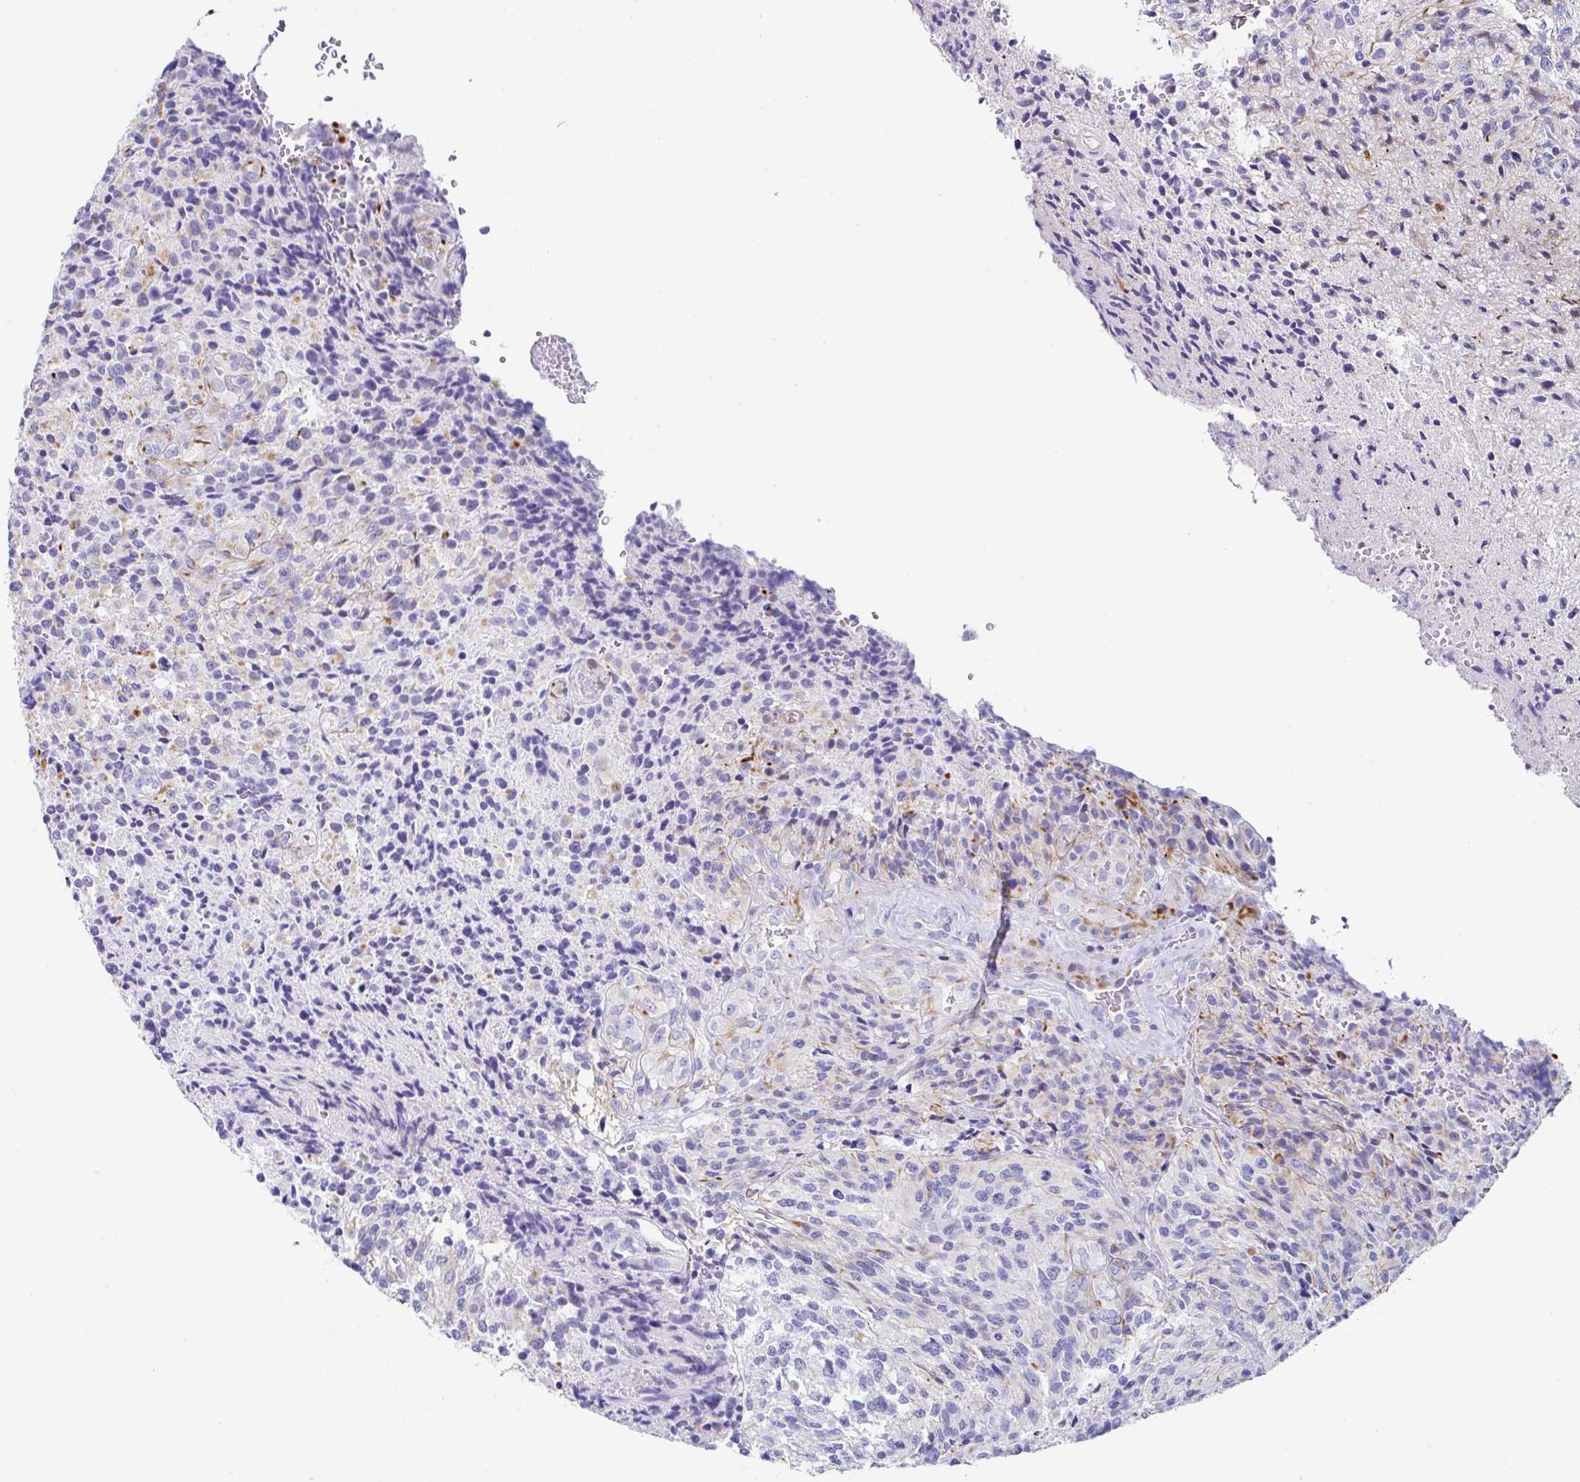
{"staining": {"intensity": "negative", "quantity": "none", "location": "none"}, "tissue": "glioma", "cell_type": "Tumor cells", "image_type": "cancer", "snomed": [{"axis": "morphology", "description": "Normal tissue, NOS"}, {"axis": "morphology", "description": "Glioma, malignant, High grade"}, {"axis": "topography", "description": "Cerebral cortex"}], "caption": "Malignant high-grade glioma was stained to show a protein in brown. There is no significant positivity in tumor cells.", "gene": "TMPRSS11E", "patient": {"sex": "male", "age": 56}}